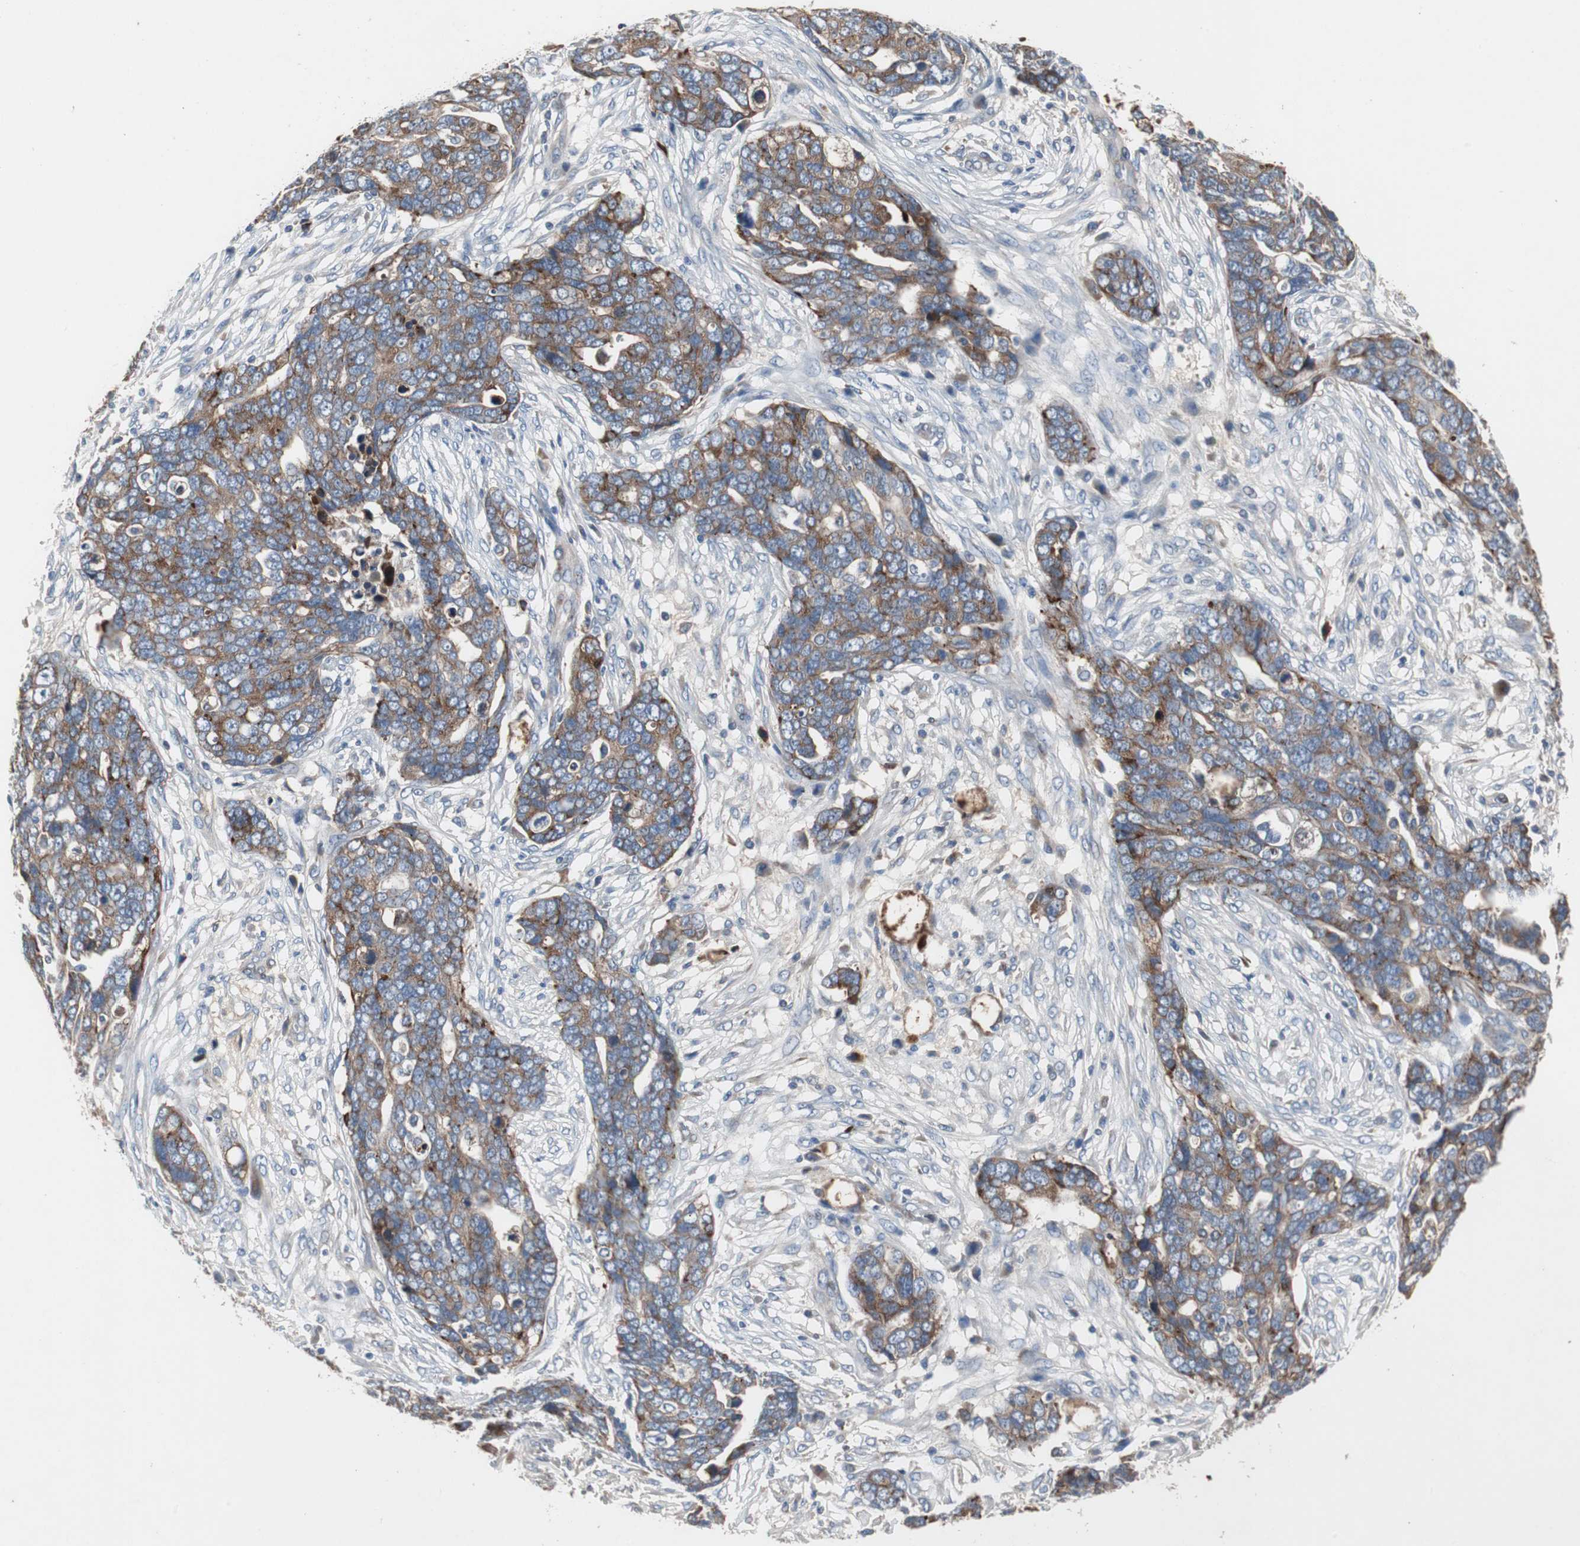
{"staining": {"intensity": "moderate", "quantity": ">75%", "location": "cytoplasmic/membranous"}, "tissue": "ovarian cancer", "cell_type": "Tumor cells", "image_type": "cancer", "snomed": [{"axis": "morphology", "description": "Normal tissue, NOS"}, {"axis": "morphology", "description": "Cystadenocarcinoma, serous, NOS"}, {"axis": "topography", "description": "Fallopian tube"}, {"axis": "topography", "description": "Ovary"}], "caption": "Moderate cytoplasmic/membranous protein staining is present in approximately >75% of tumor cells in serous cystadenocarcinoma (ovarian).", "gene": "SORT1", "patient": {"sex": "female", "age": 56}}